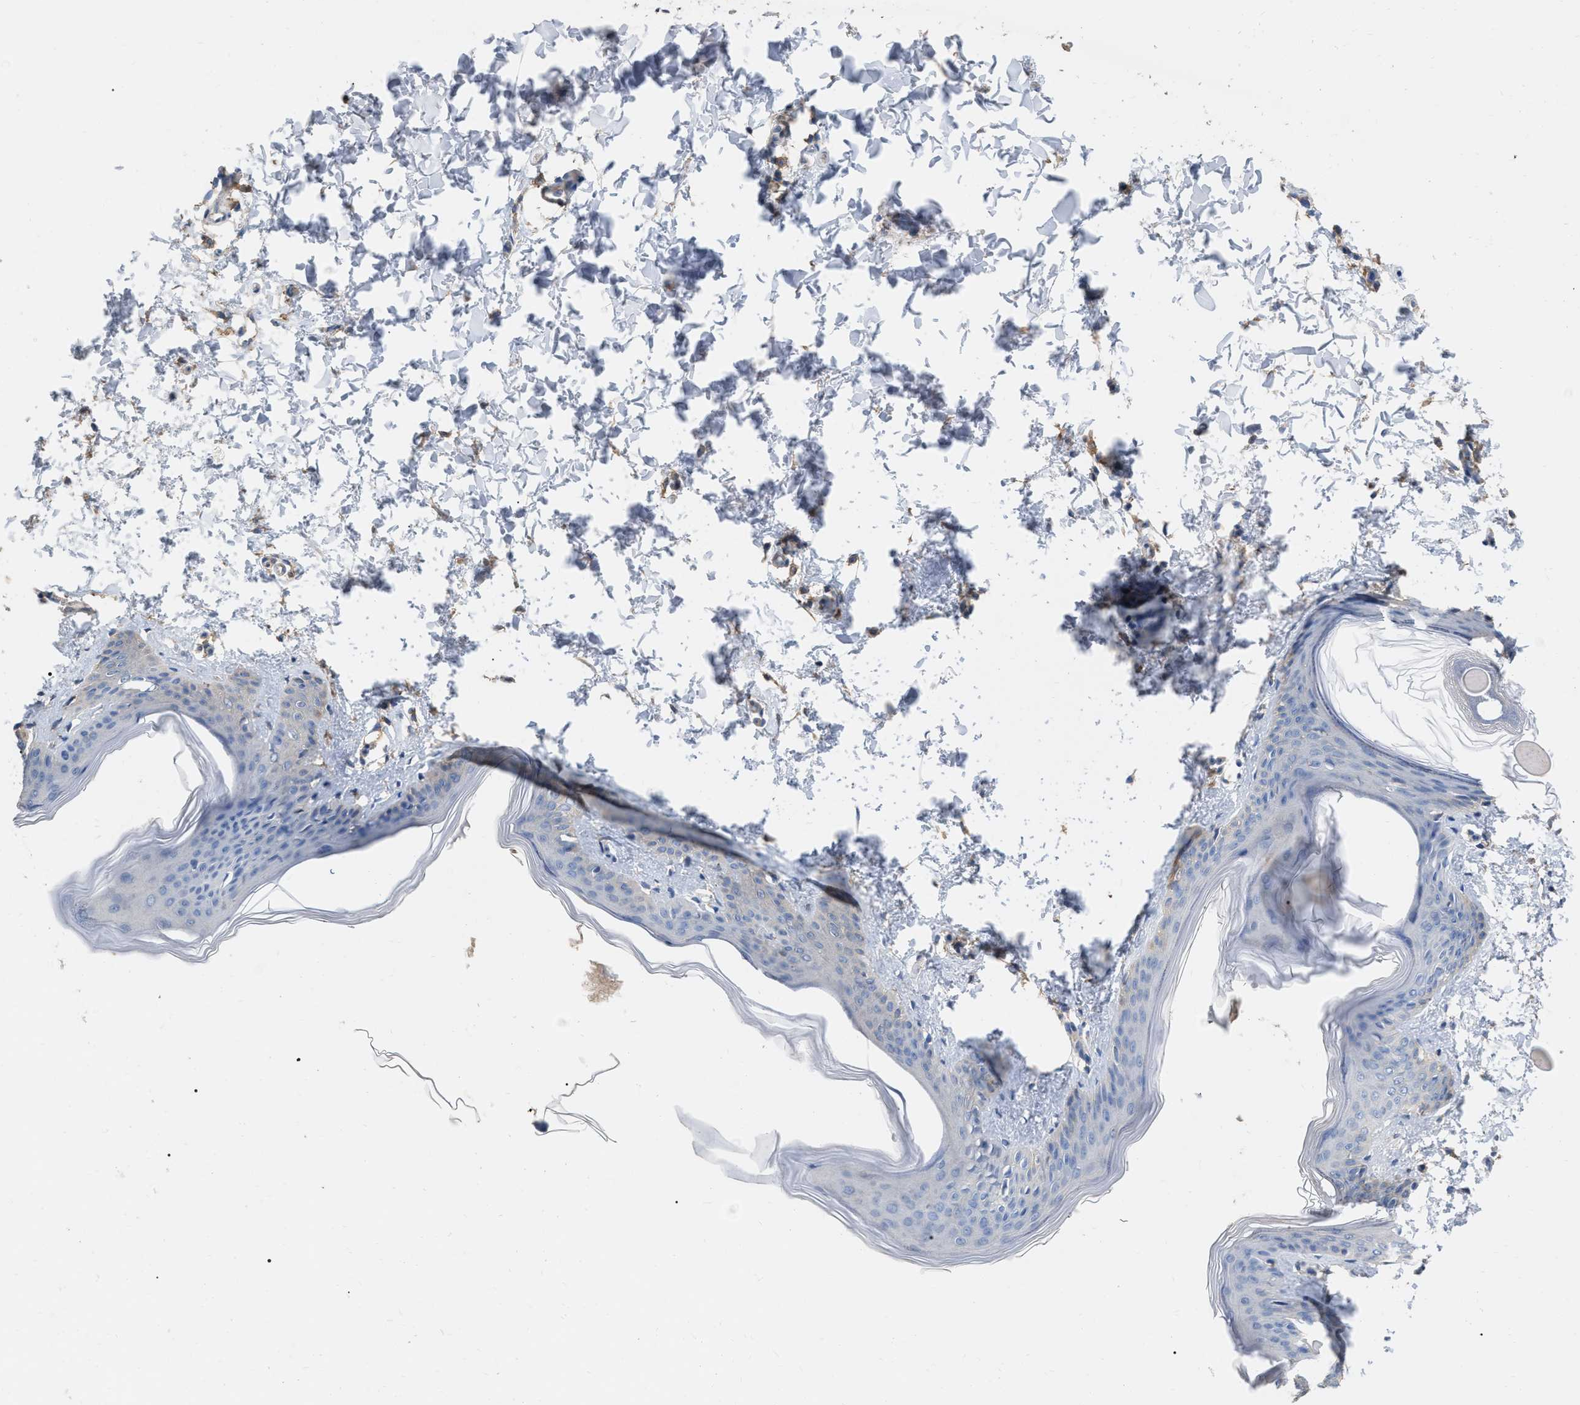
{"staining": {"intensity": "weak", "quantity": "25%-75%", "location": "cytoplasmic/membranous"}, "tissue": "skin", "cell_type": "Fibroblasts", "image_type": "normal", "snomed": [{"axis": "morphology", "description": "Normal tissue, NOS"}, {"axis": "topography", "description": "Skin"}], "caption": "The photomicrograph shows staining of benign skin, revealing weak cytoplasmic/membranous protein staining (brown color) within fibroblasts. (Brightfield microscopy of DAB IHC at high magnification).", "gene": "GPR179", "patient": {"sex": "female", "age": 17}}